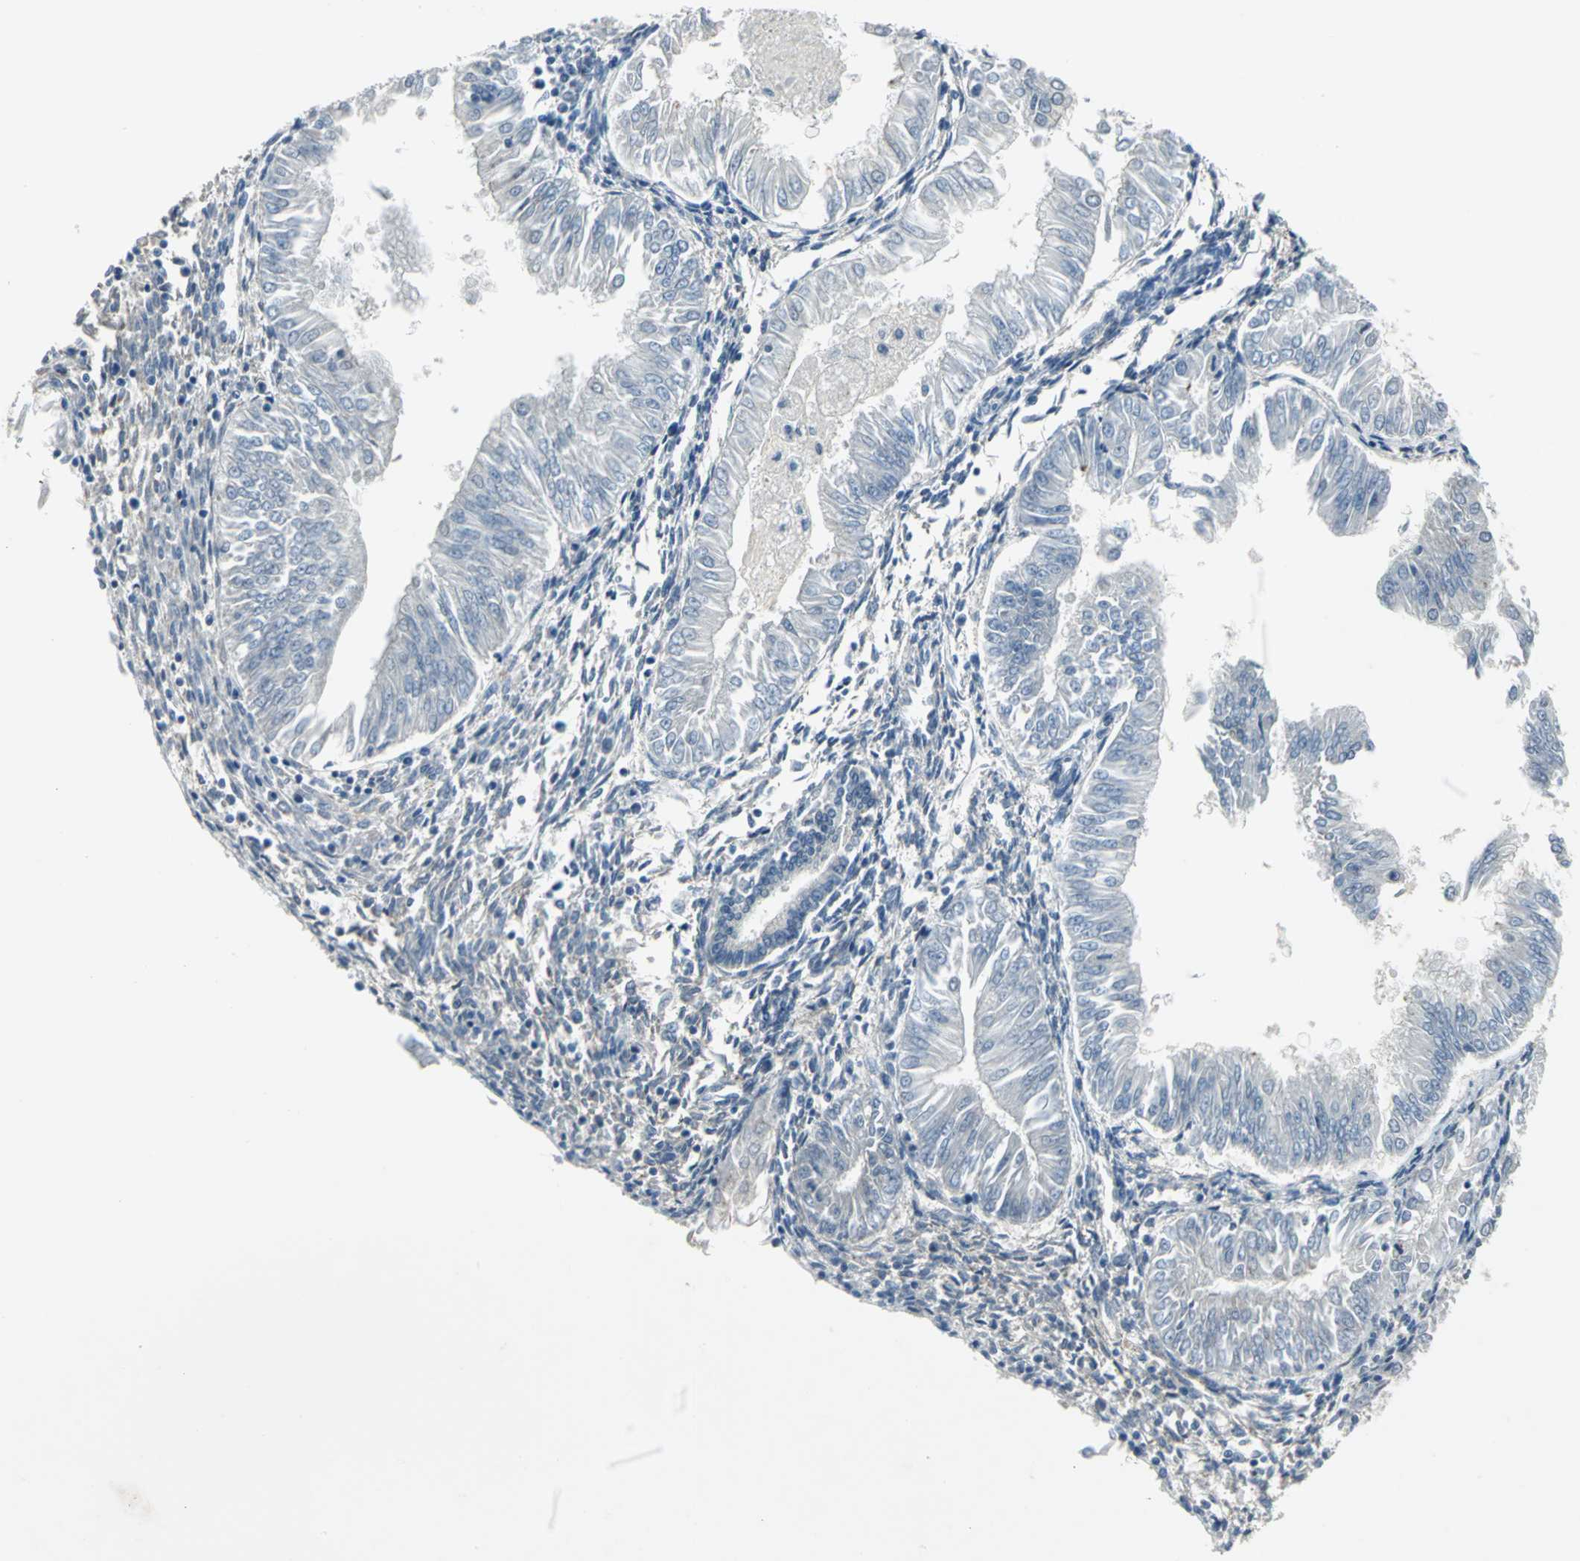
{"staining": {"intensity": "weak", "quantity": "<25%", "location": "nuclear"}, "tissue": "endometrial cancer", "cell_type": "Tumor cells", "image_type": "cancer", "snomed": [{"axis": "morphology", "description": "Adenocarcinoma, NOS"}, {"axis": "topography", "description": "Endometrium"}], "caption": "Micrograph shows no significant protein positivity in tumor cells of endometrial cancer (adenocarcinoma).", "gene": "GLI3", "patient": {"sex": "female", "age": 53}}